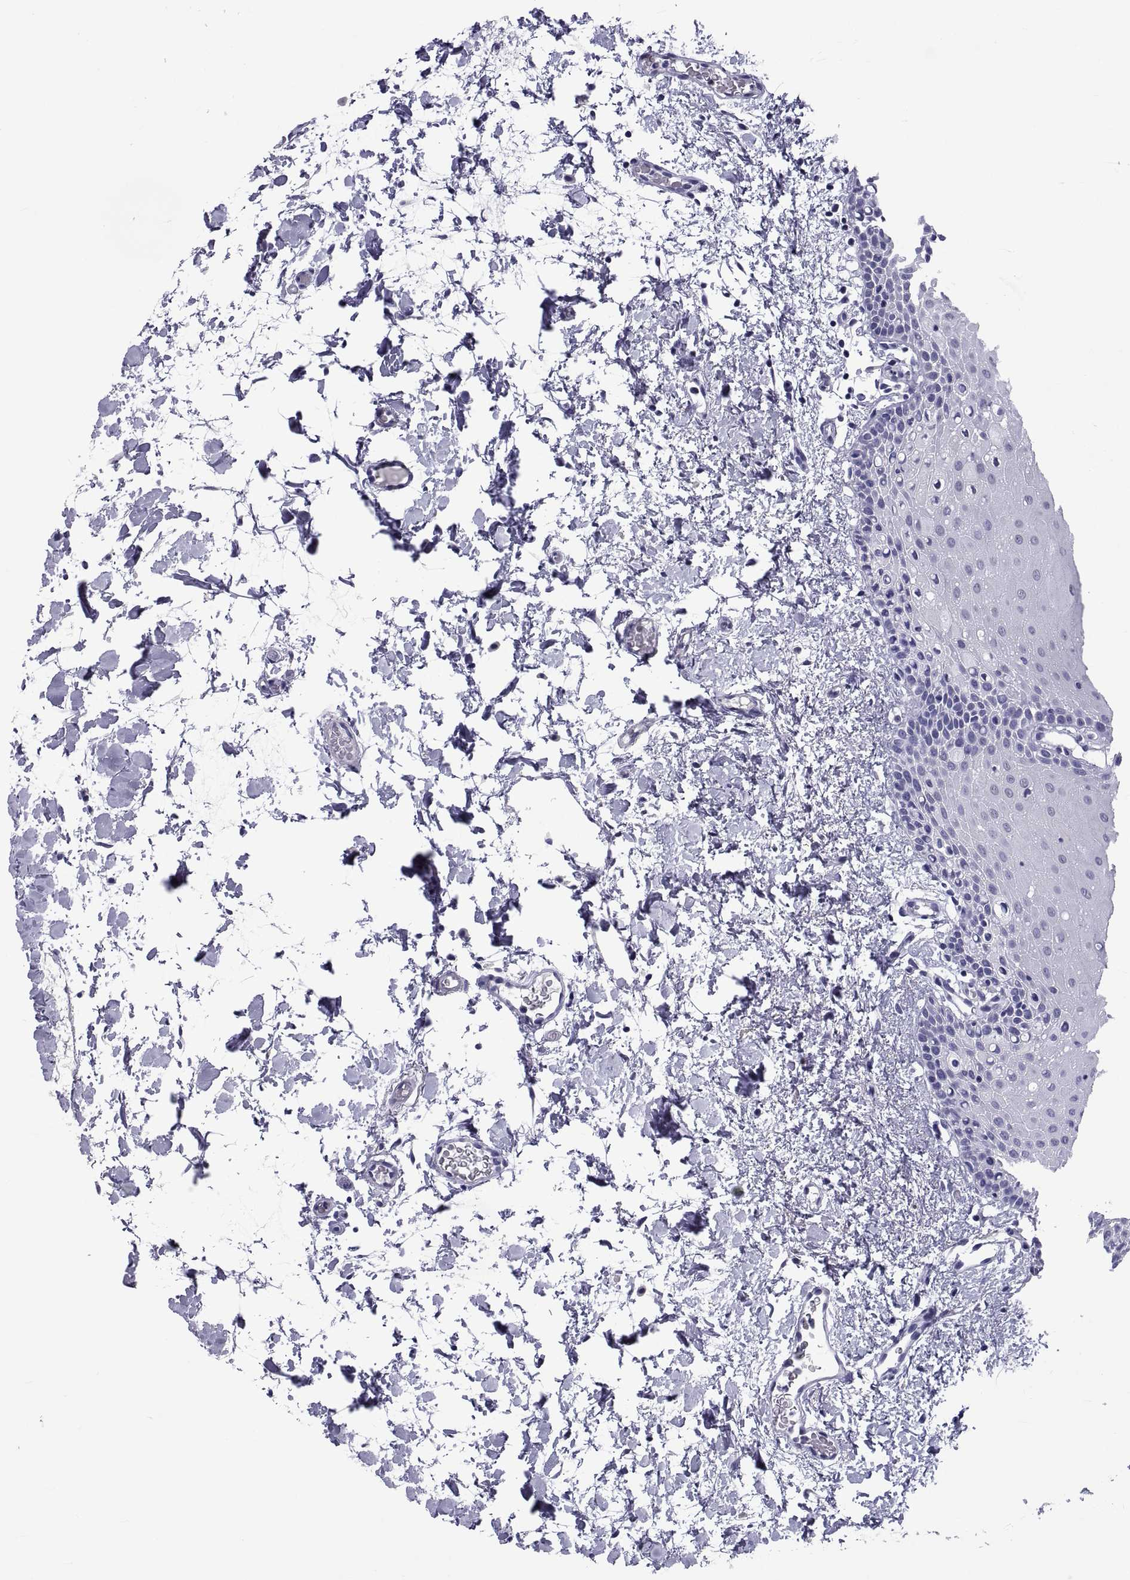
{"staining": {"intensity": "negative", "quantity": "none", "location": "none"}, "tissue": "oral mucosa", "cell_type": "Squamous epithelial cells", "image_type": "normal", "snomed": [{"axis": "morphology", "description": "Normal tissue, NOS"}, {"axis": "topography", "description": "Oral tissue"}], "caption": "The micrograph displays no staining of squamous epithelial cells in benign oral mucosa. (DAB (3,3'-diaminobenzidine) IHC, high magnification).", "gene": "TGFBR3L", "patient": {"sex": "male", "age": 81}}